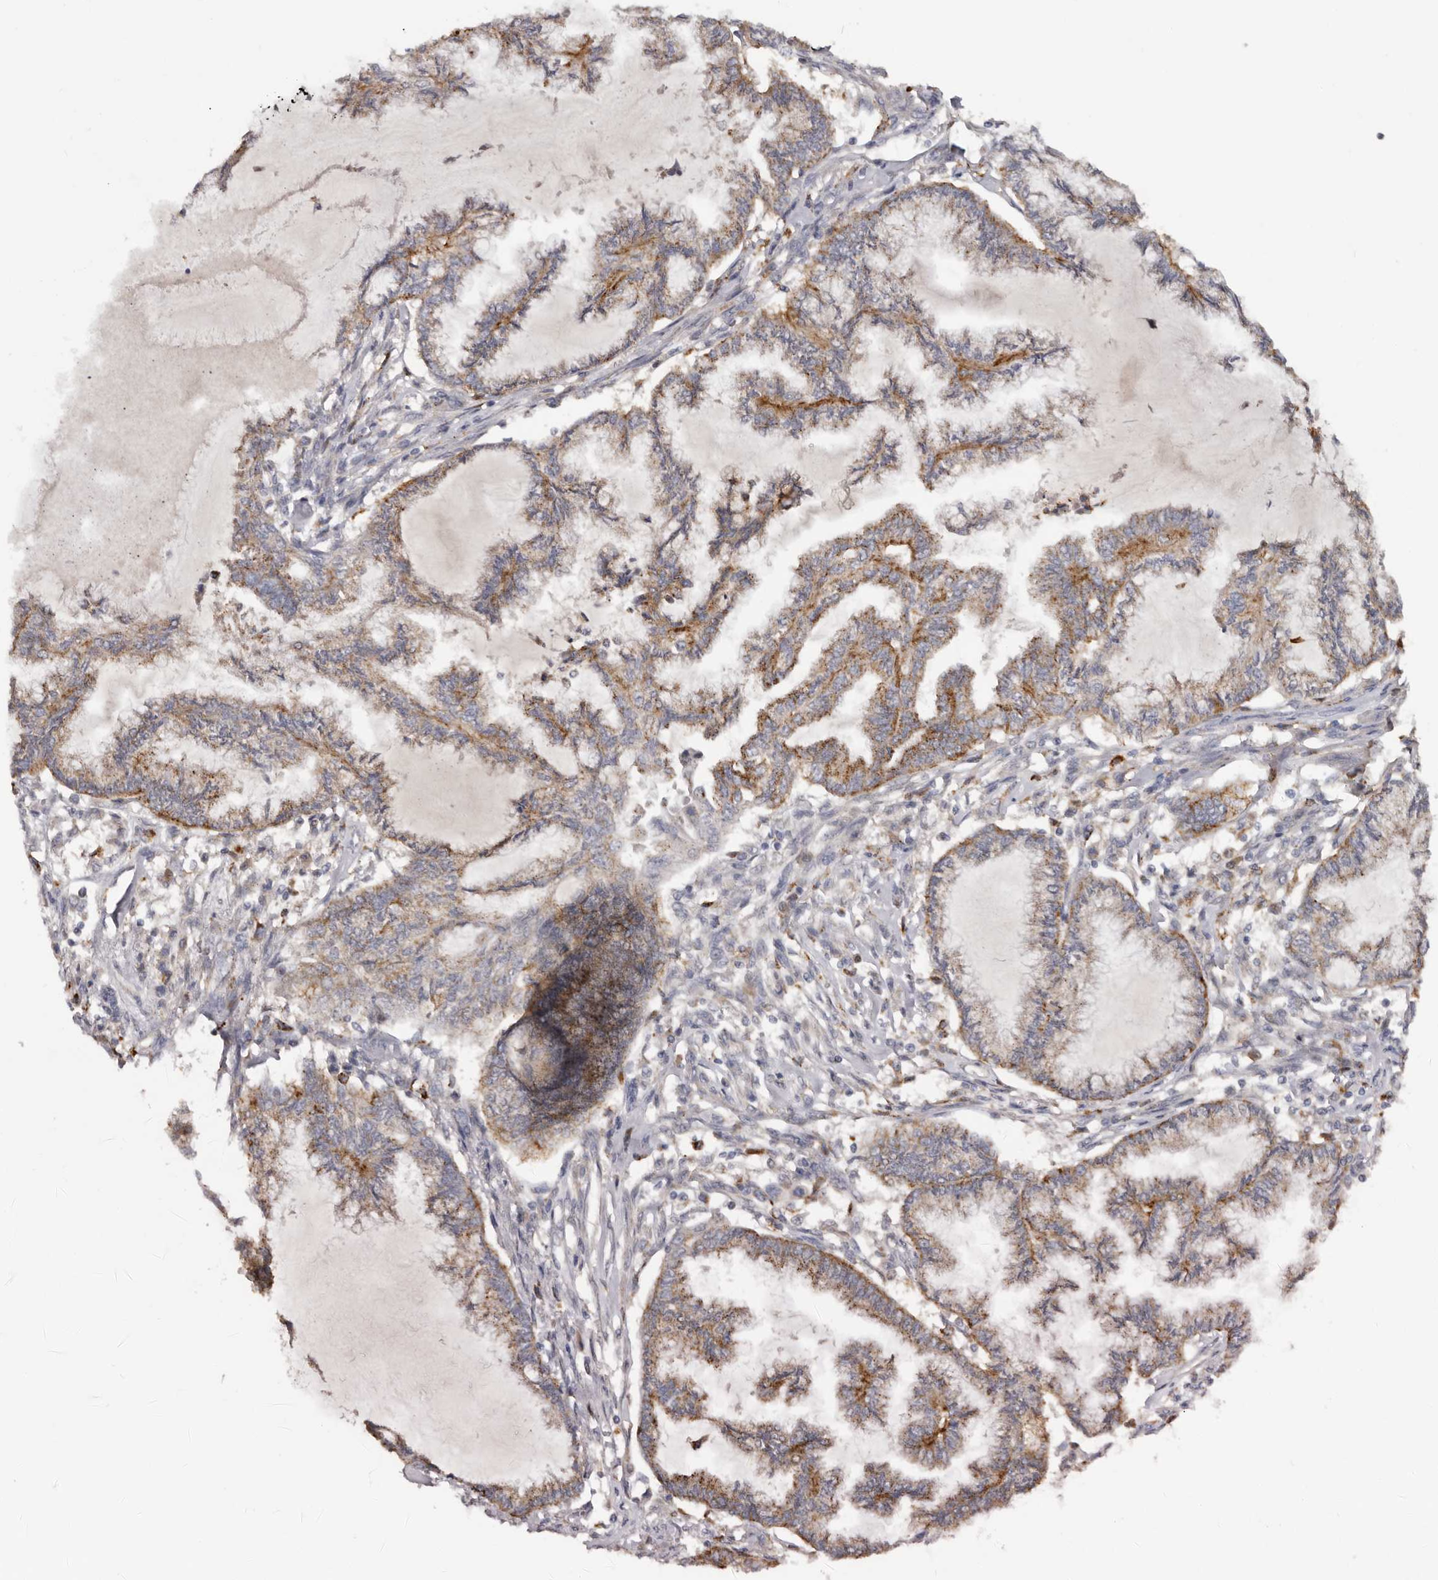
{"staining": {"intensity": "moderate", "quantity": "25%-75%", "location": "cytoplasmic/membranous"}, "tissue": "endometrial cancer", "cell_type": "Tumor cells", "image_type": "cancer", "snomed": [{"axis": "morphology", "description": "Adenocarcinoma, NOS"}, {"axis": "topography", "description": "Endometrium"}], "caption": "Immunohistochemical staining of endometrial adenocarcinoma shows medium levels of moderate cytoplasmic/membranous protein staining in about 25%-75% of tumor cells.", "gene": "DAP", "patient": {"sex": "female", "age": 86}}